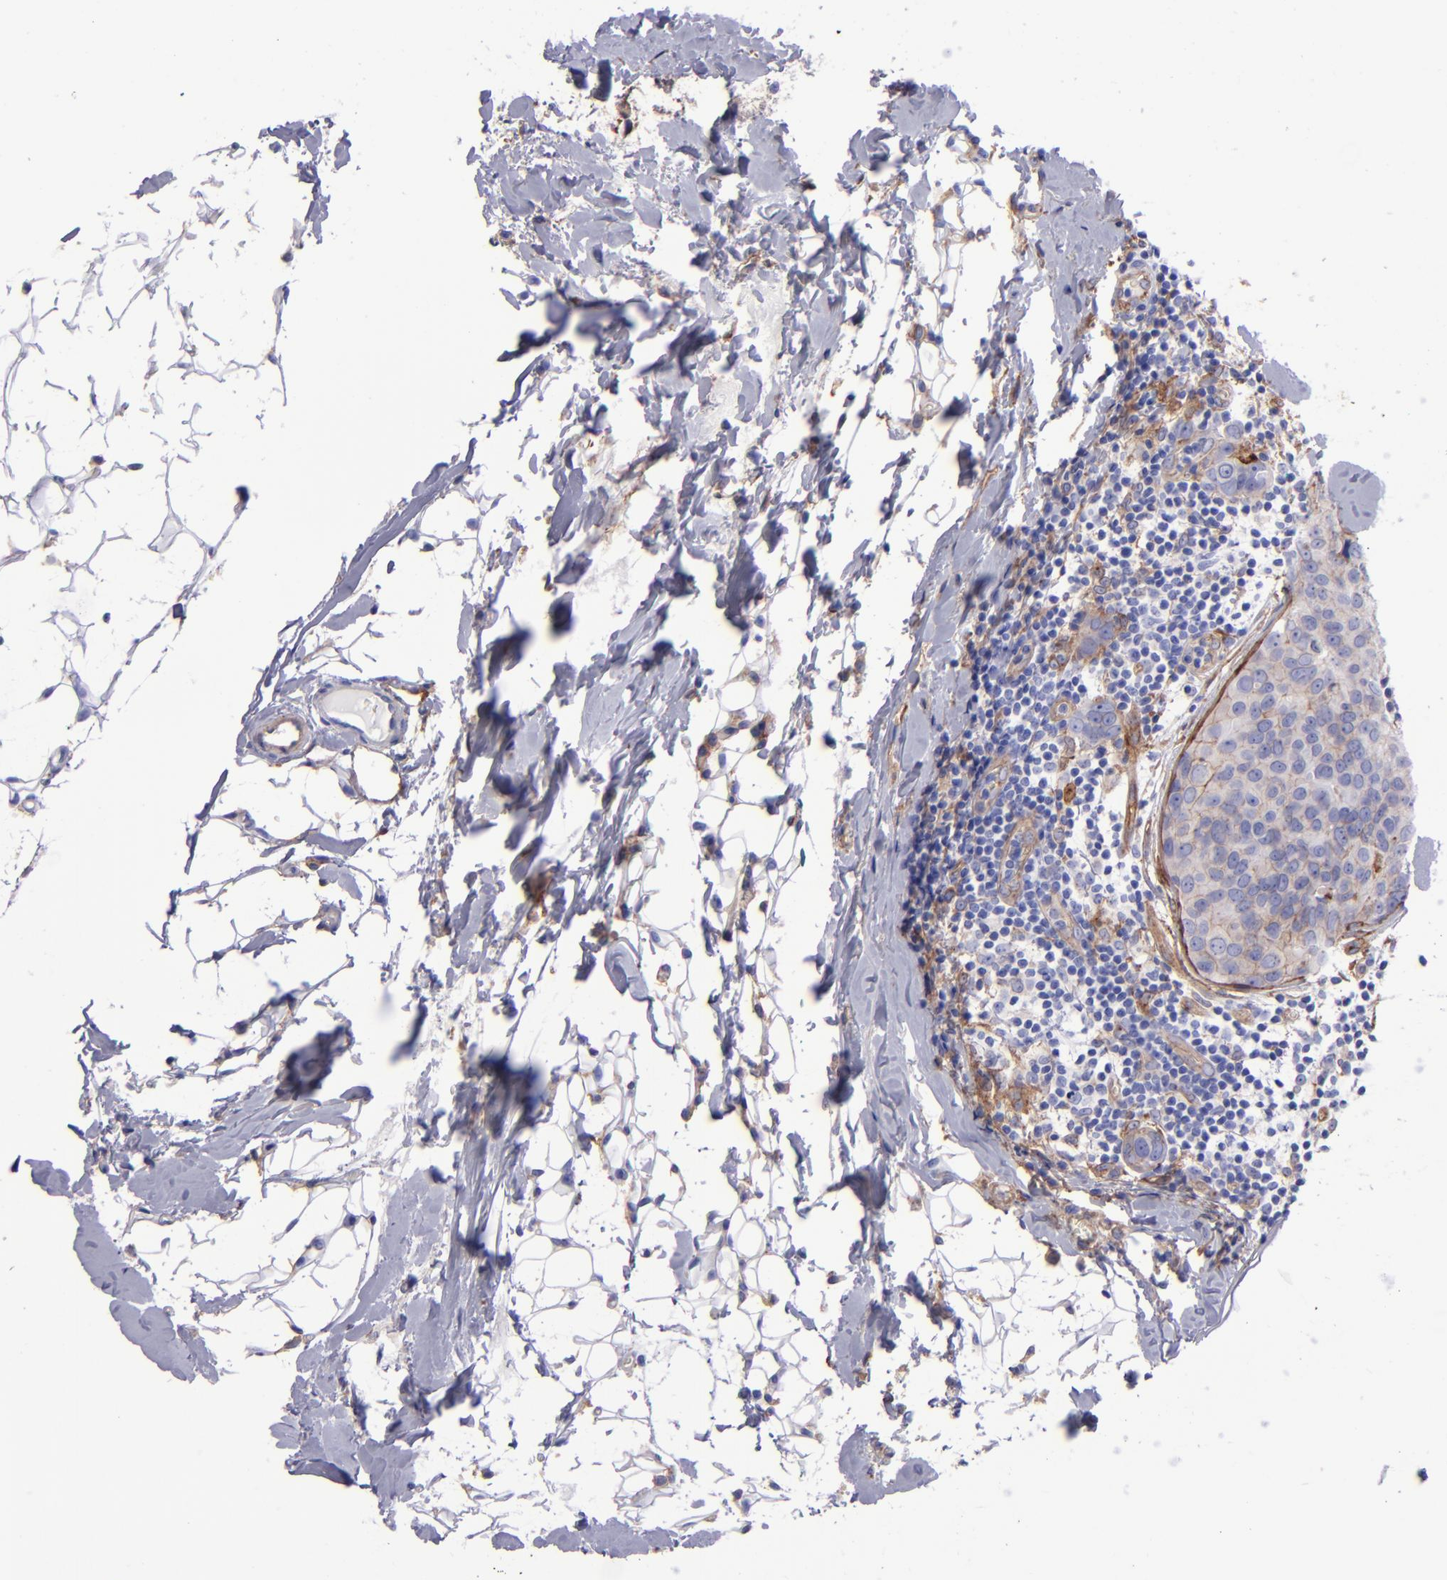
{"staining": {"intensity": "weak", "quantity": "<25%", "location": "cytoplasmic/membranous"}, "tissue": "breast cancer", "cell_type": "Tumor cells", "image_type": "cancer", "snomed": [{"axis": "morphology", "description": "Duct carcinoma"}, {"axis": "topography", "description": "Breast"}], "caption": "Tumor cells are negative for protein expression in human infiltrating ductal carcinoma (breast).", "gene": "ITGAV", "patient": {"sex": "female", "age": 24}}